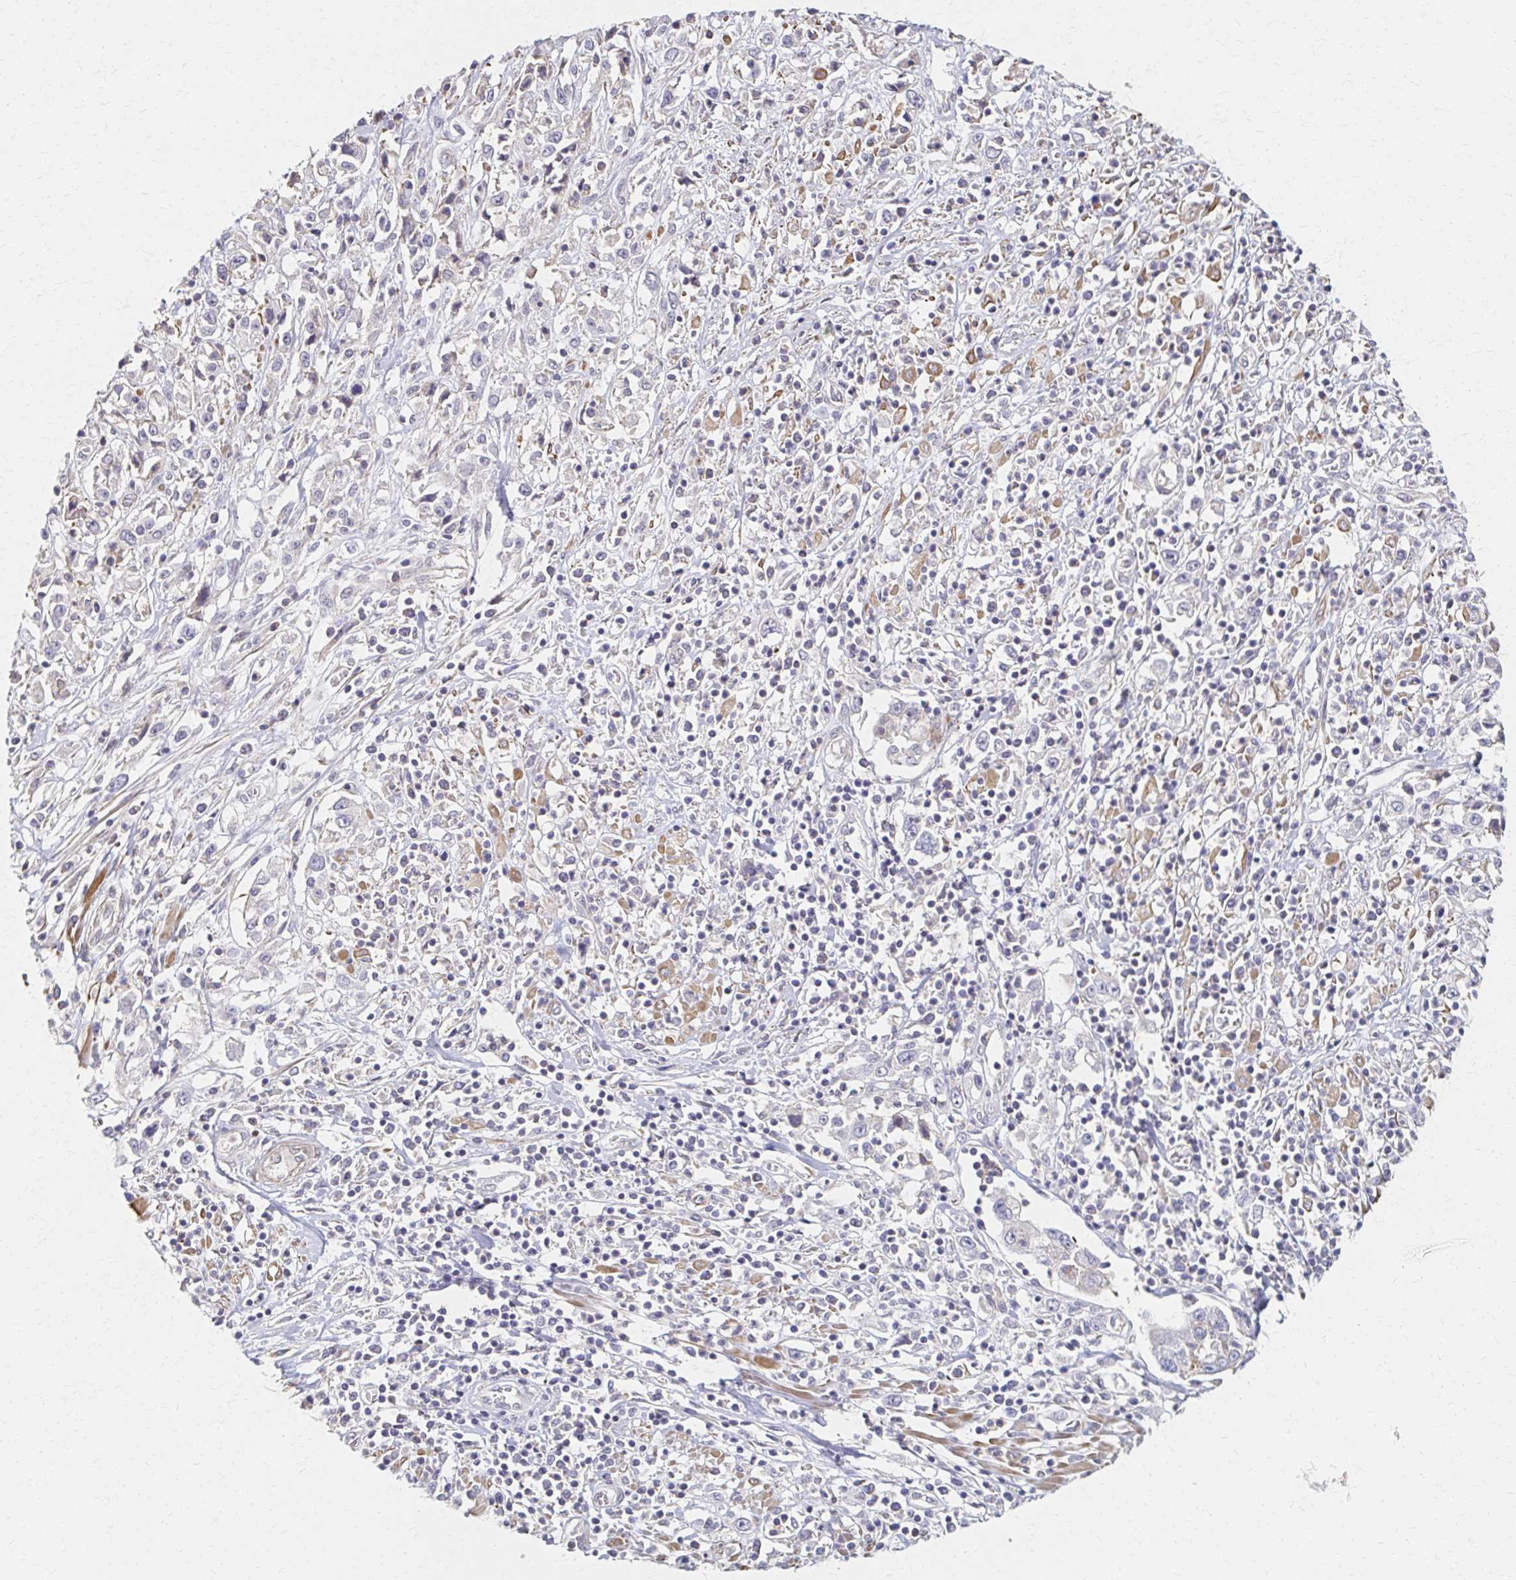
{"staining": {"intensity": "negative", "quantity": "none", "location": "none"}, "tissue": "cervical cancer", "cell_type": "Tumor cells", "image_type": "cancer", "snomed": [{"axis": "morphology", "description": "Adenocarcinoma, NOS"}, {"axis": "topography", "description": "Cervix"}], "caption": "Tumor cells show no significant protein positivity in adenocarcinoma (cervical).", "gene": "EOLA2", "patient": {"sex": "female", "age": 40}}